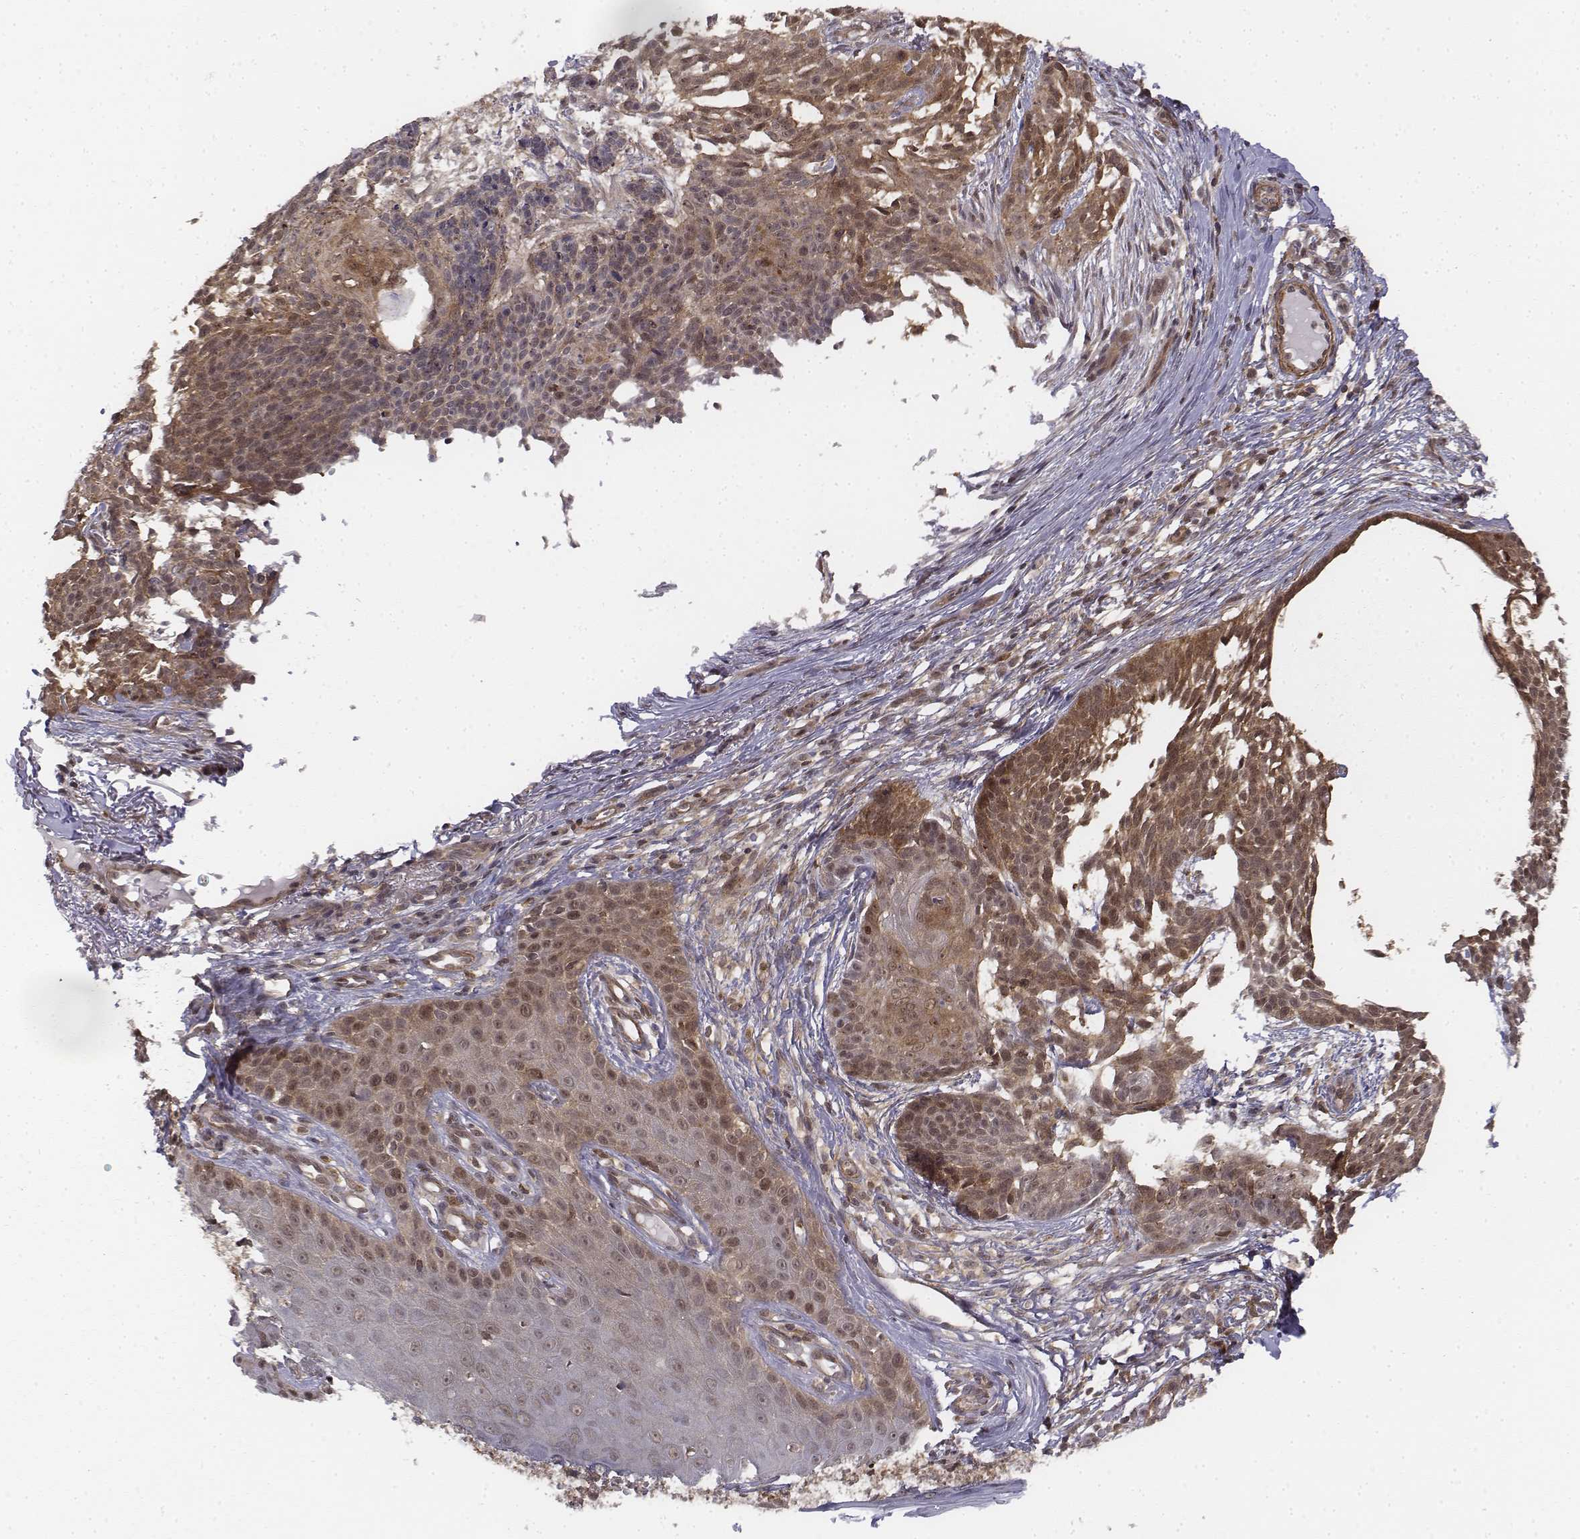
{"staining": {"intensity": "moderate", "quantity": ">75%", "location": "cytoplasmic/membranous"}, "tissue": "skin cancer", "cell_type": "Tumor cells", "image_type": "cancer", "snomed": [{"axis": "morphology", "description": "Basal cell carcinoma"}, {"axis": "topography", "description": "Skin"}], "caption": "A medium amount of moderate cytoplasmic/membranous staining is present in approximately >75% of tumor cells in basal cell carcinoma (skin) tissue.", "gene": "ZFYVE19", "patient": {"sex": "male", "age": 88}}